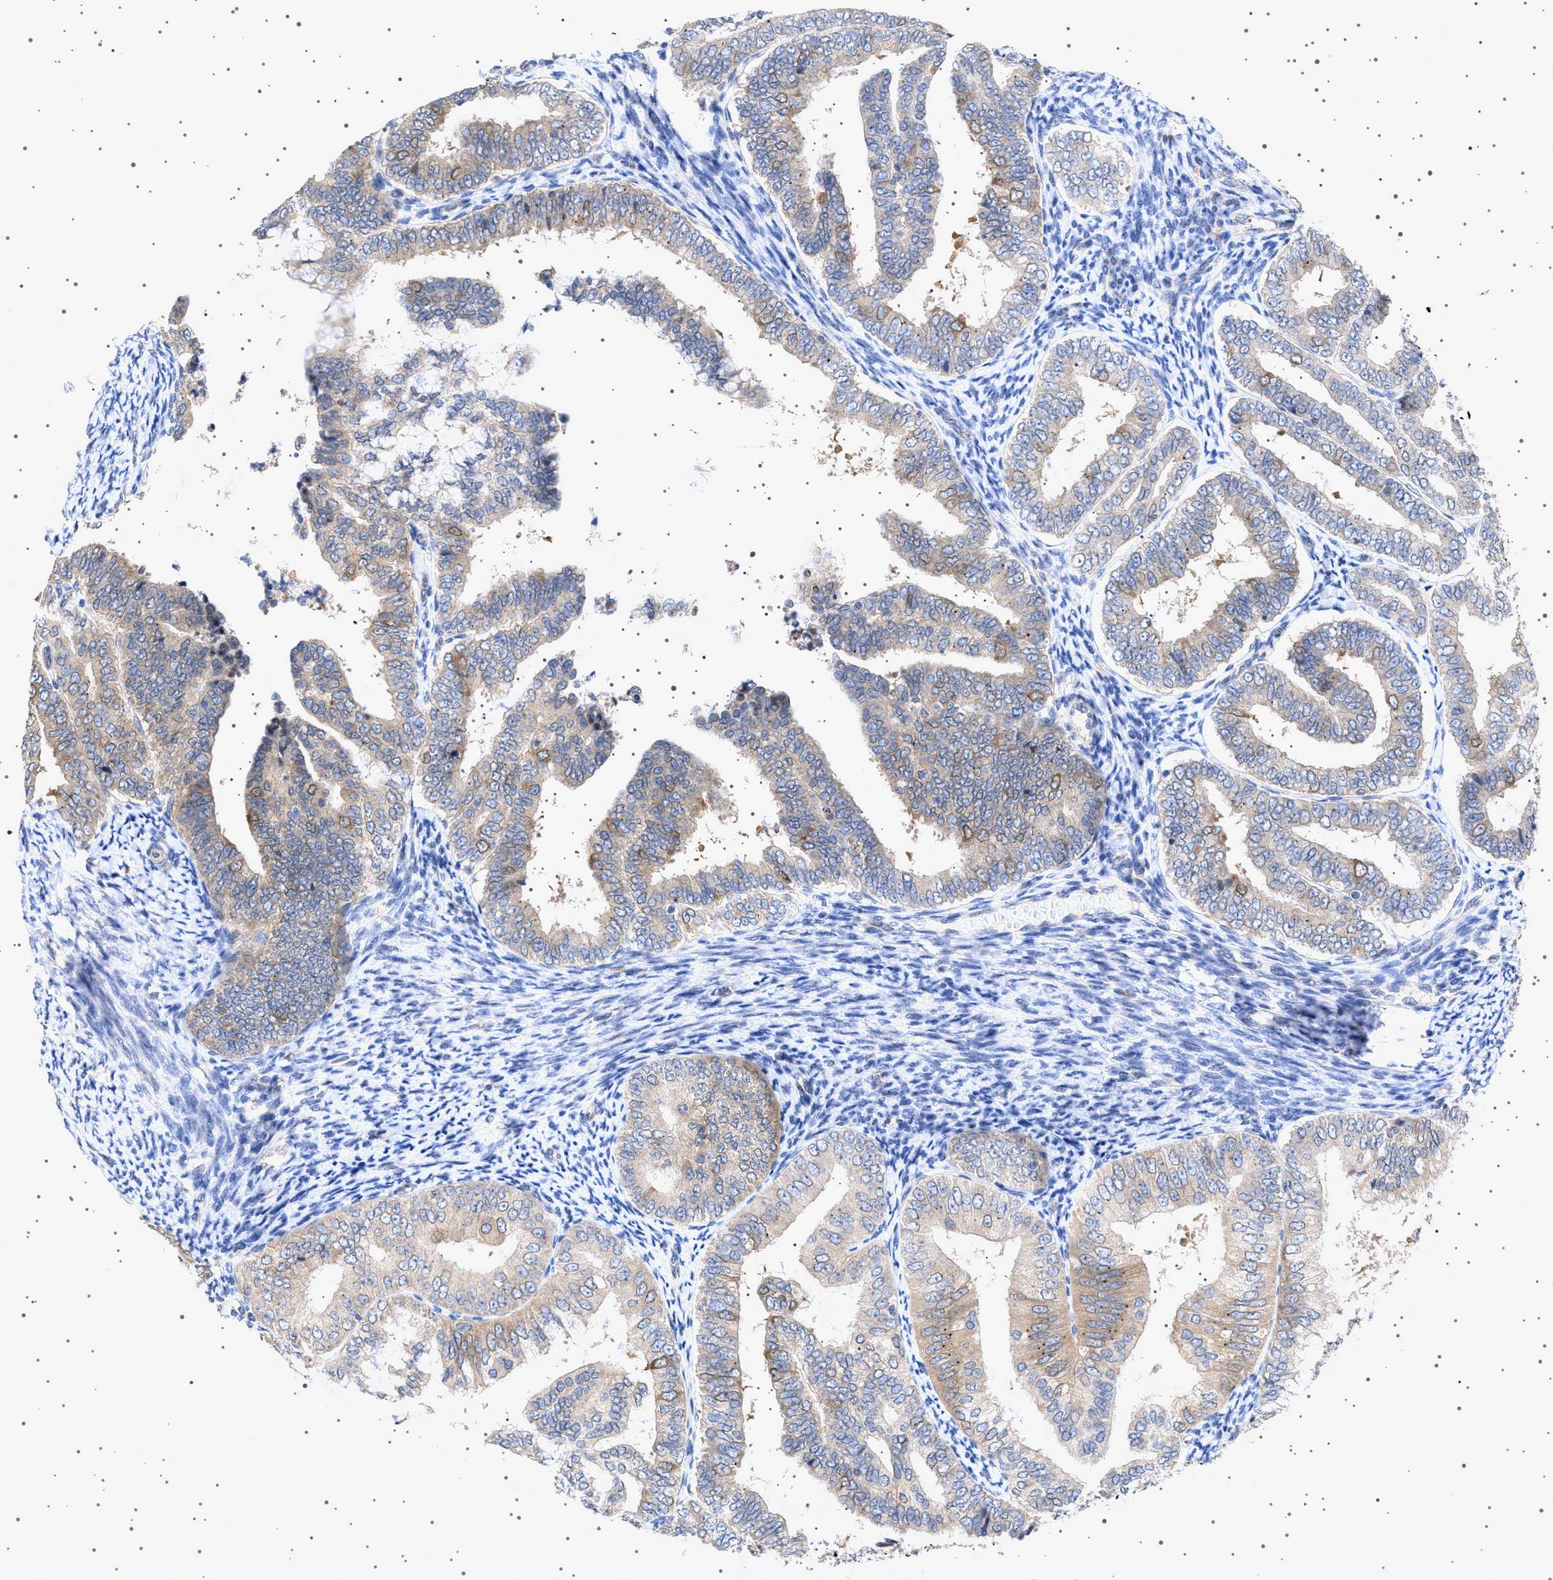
{"staining": {"intensity": "weak", "quantity": "25%-75%", "location": "cytoplasmic/membranous,nuclear"}, "tissue": "endometrial cancer", "cell_type": "Tumor cells", "image_type": "cancer", "snomed": [{"axis": "morphology", "description": "Adenocarcinoma, NOS"}, {"axis": "topography", "description": "Endometrium"}], "caption": "Endometrial adenocarcinoma was stained to show a protein in brown. There is low levels of weak cytoplasmic/membranous and nuclear expression in about 25%-75% of tumor cells.", "gene": "NUP93", "patient": {"sex": "female", "age": 63}}